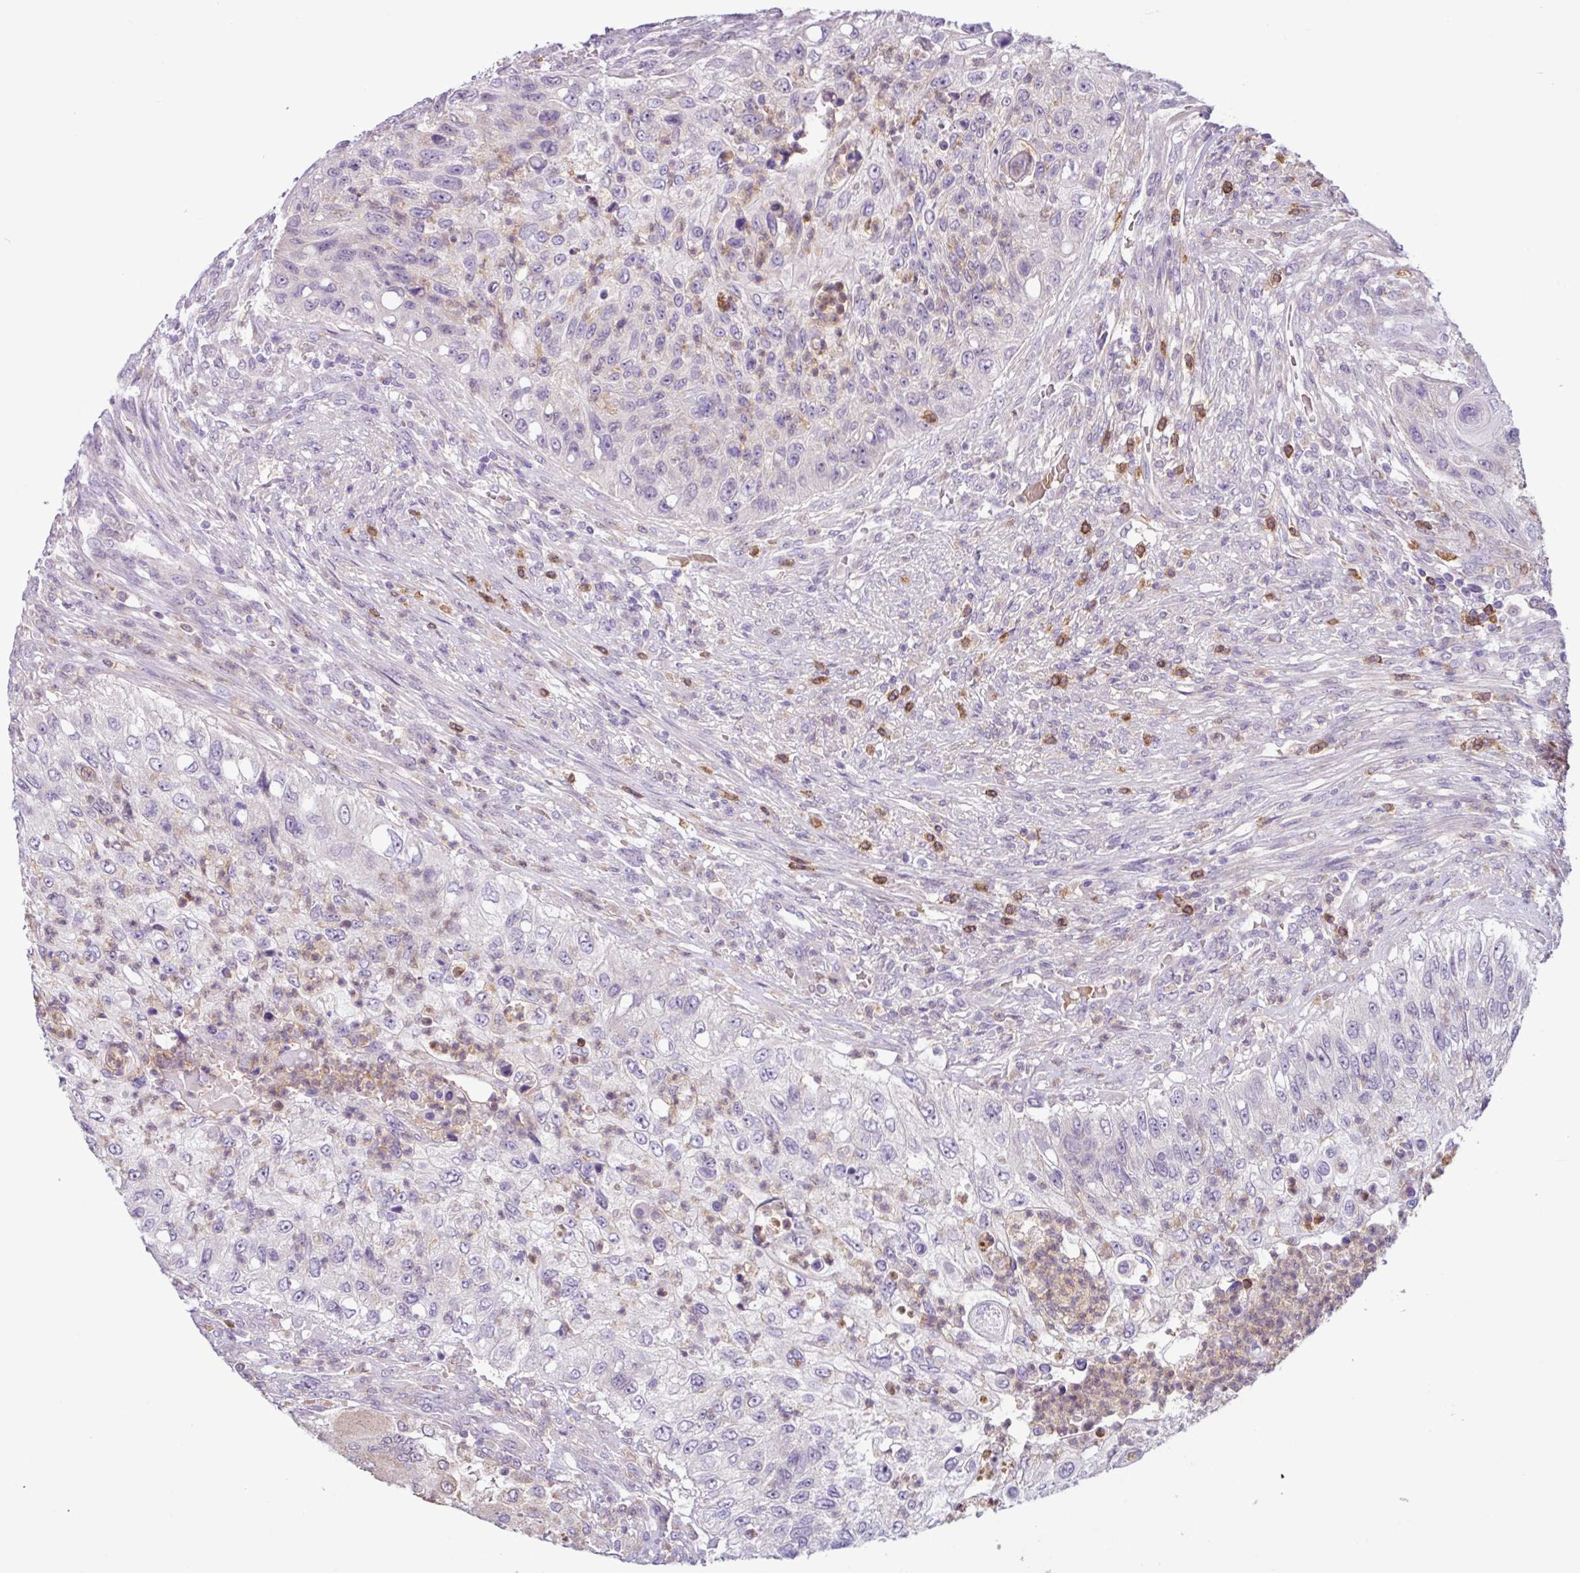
{"staining": {"intensity": "negative", "quantity": "none", "location": "none"}, "tissue": "urothelial cancer", "cell_type": "Tumor cells", "image_type": "cancer", "snomed": [{"axis": "morphology", "description": "Urothelial carcinoma, High grade"}, {"axis": "topography", "description": "Urinary bladder"}], "caption": "An IHC micrograph of urothelial carcinoma (high-grade) is shown. There is no staining in tumor cells of urothelial carcinoma (high-grade). (Brightfield microscopy of DAB (3,3'-diaminobenzidine) immunohistochemistry (IHC) at high magnification).", "gene": "TONSL", "patient": {"sex": "female", "age": 60}}